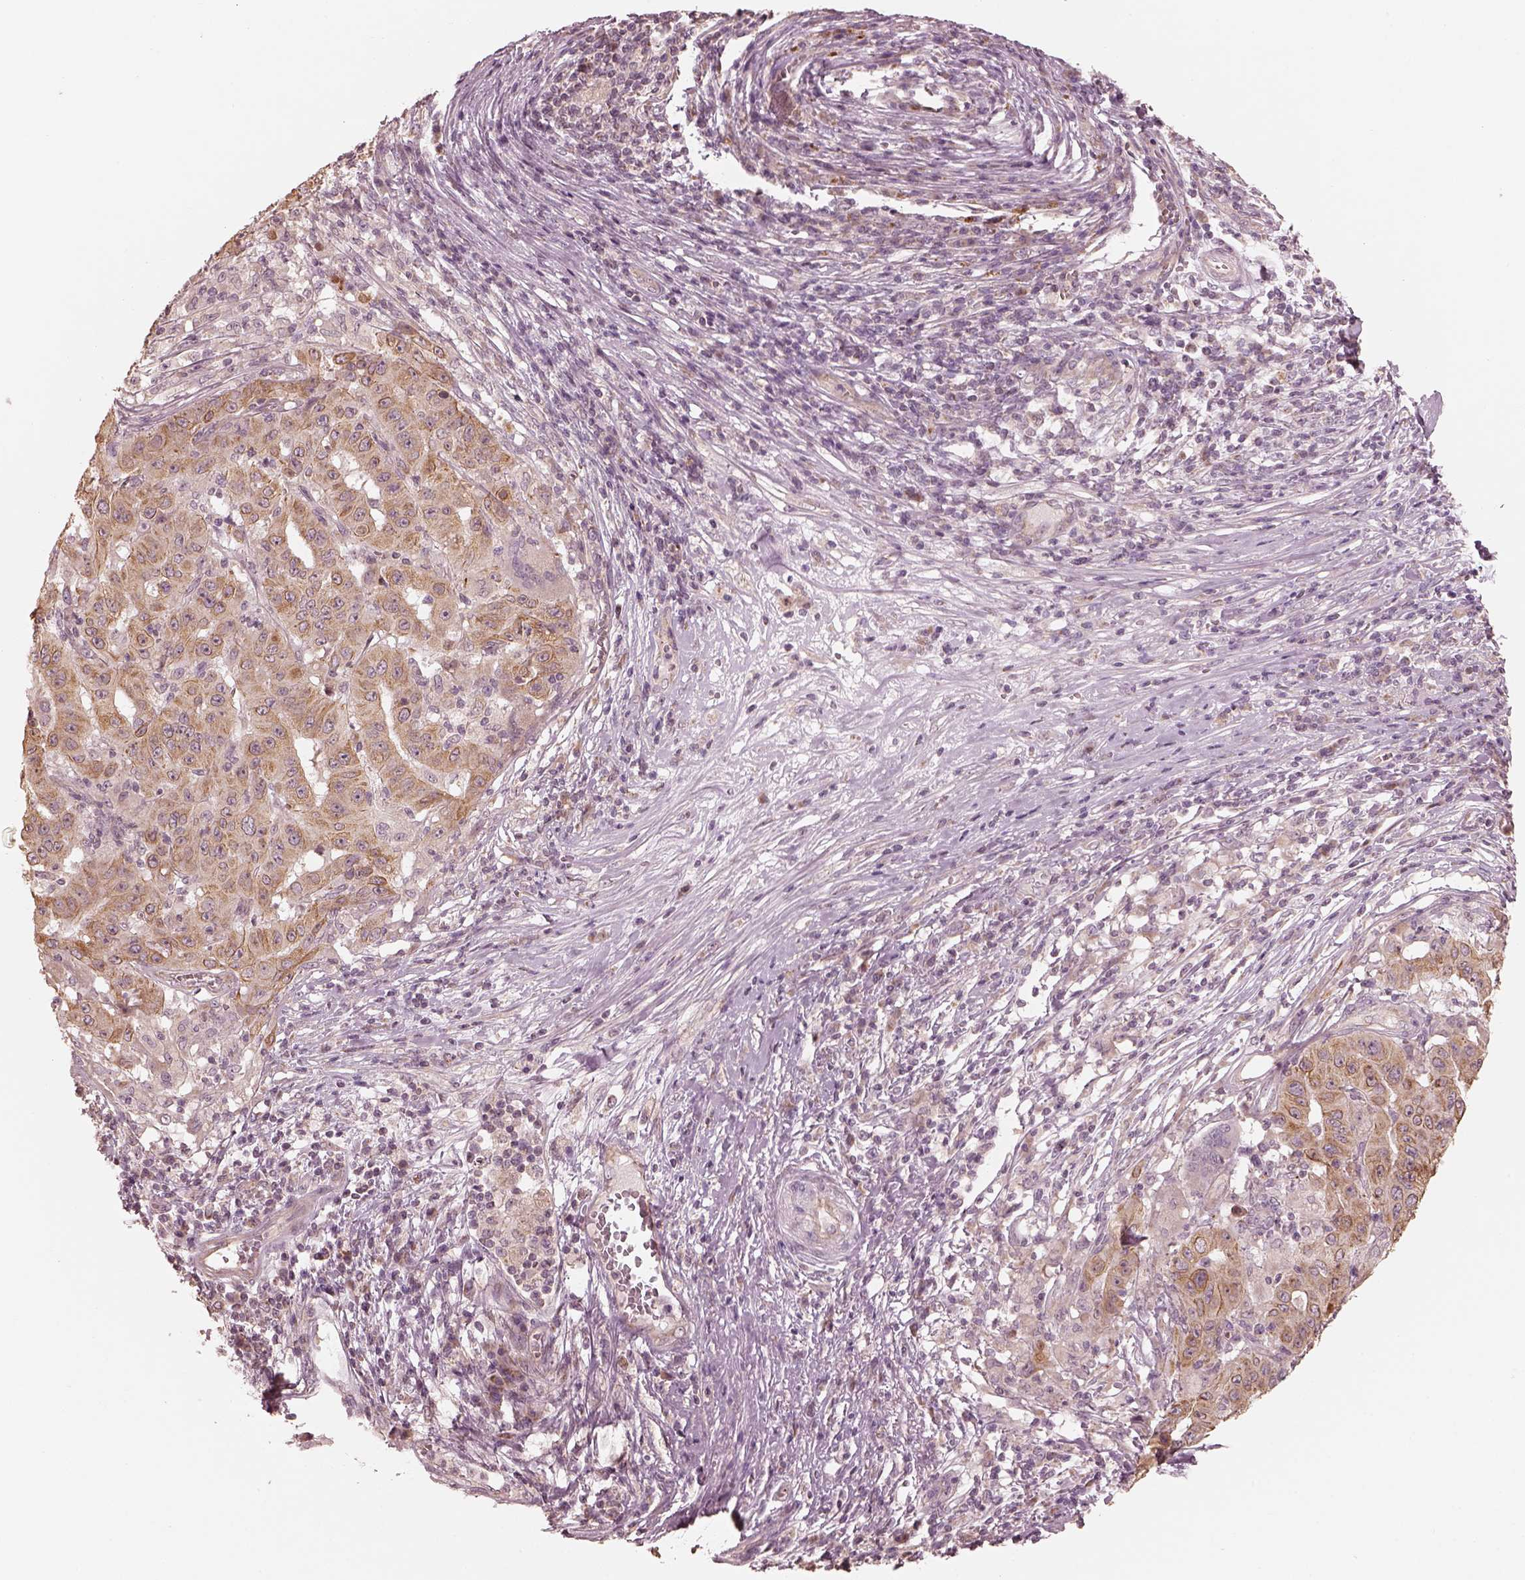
{"staining": {"intensity": "moderate", "quantity": ">75%", "location": "cytoplasmic/membranous"}, "tissue": "pancreatic cancer", "cell_type": "Tumor cells", "image_type": "cancer", "snomed": [{"axis": "morphology", "description": "Adenocarcinoma, NOS"}, {"axis": "topography", "description": "Pancreas"}], "caption": "Moderate cytoplasmic/membranous expression is present in approximately >75% of tumor cells in pancreatic cancer (adenocarcinoma).", "gene": "SLC25A46", "patient": {"sex": "male", "age": 63}}